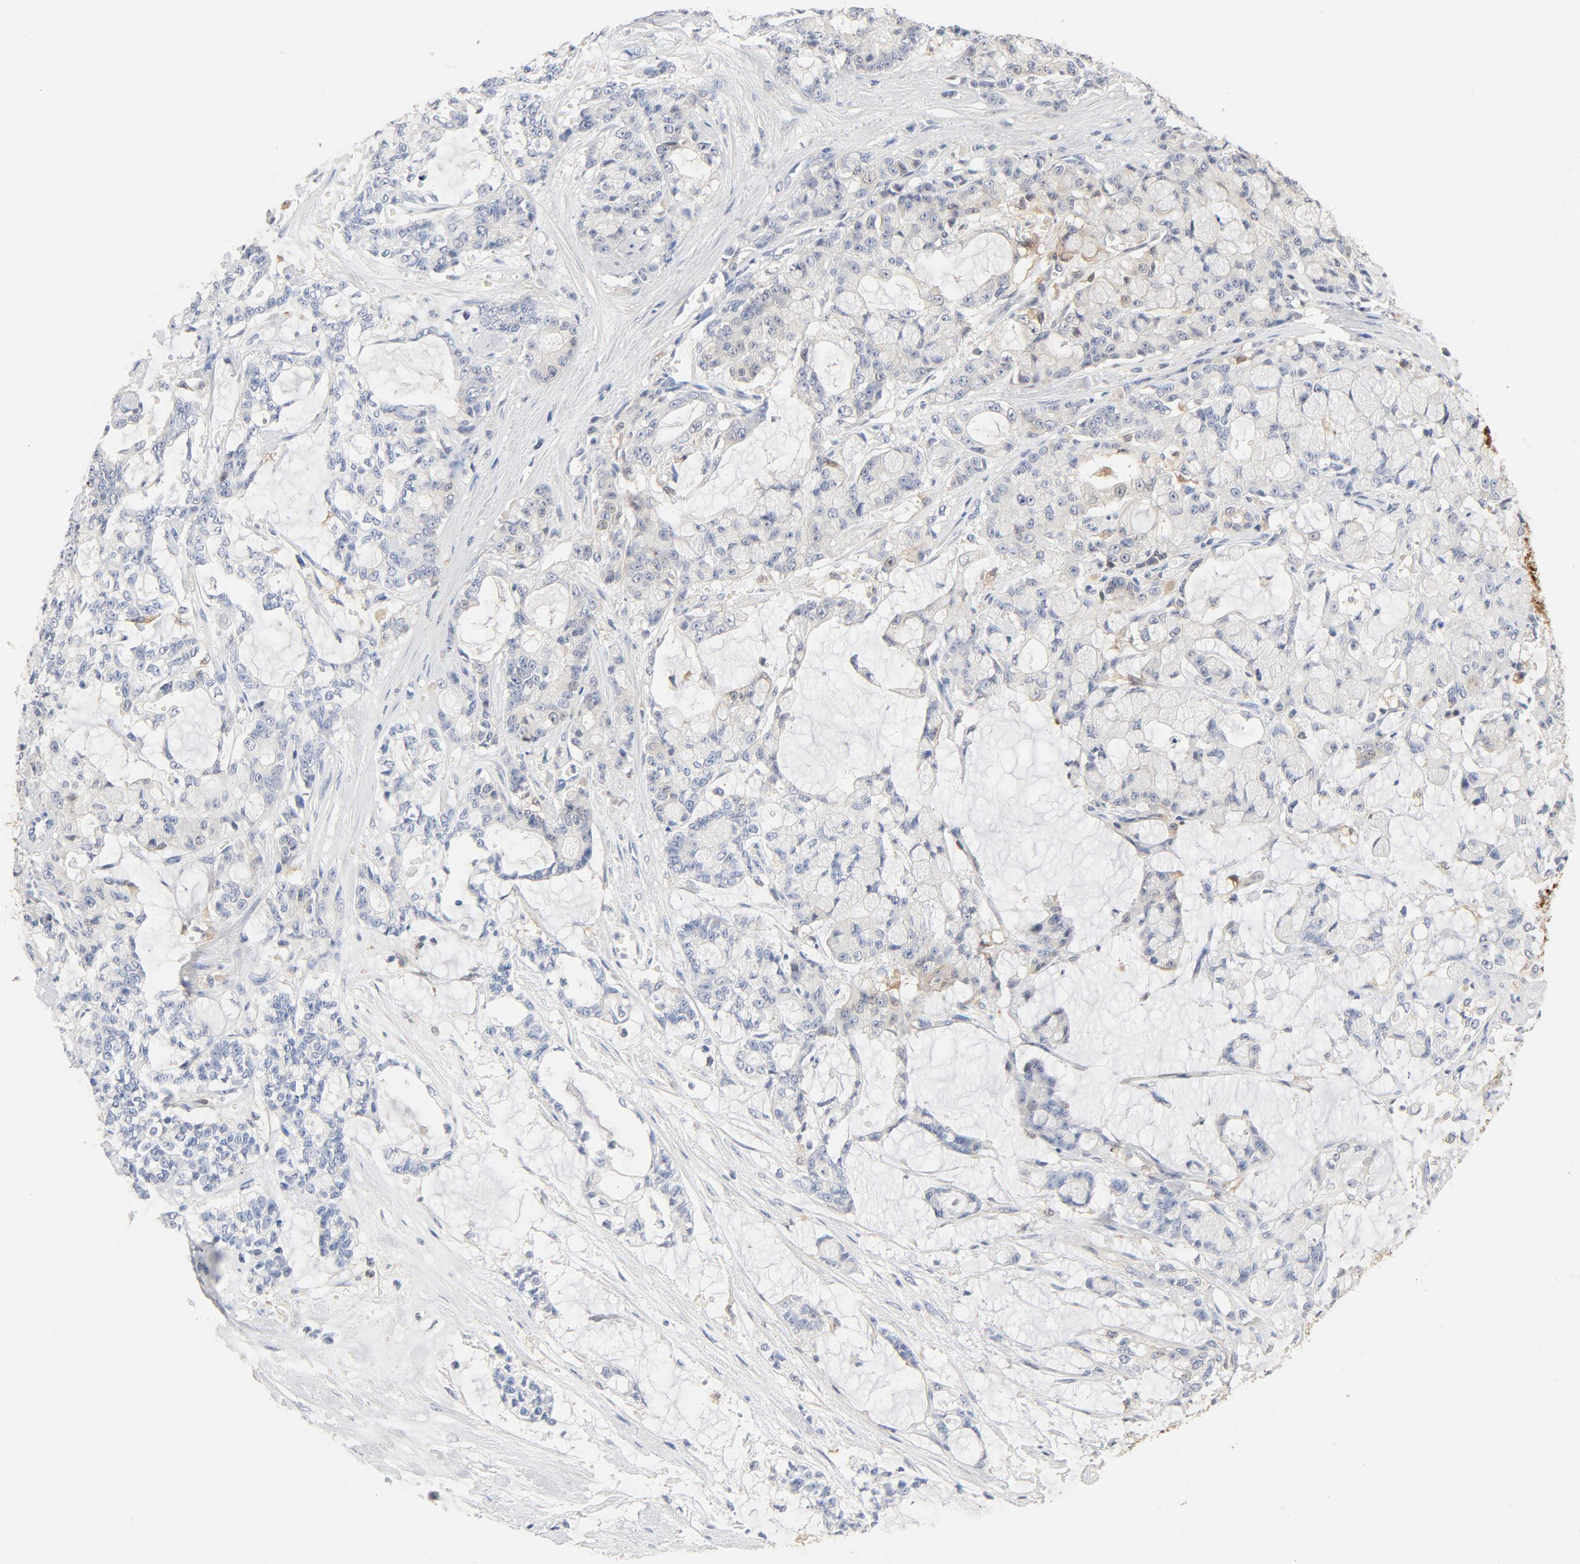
{"staining": {"intensity": "weak", "quantity": "25%-75%", "location": "cytoplasmic/membranous"}, "tissue": "pancreatic cancer", "cell_type": "Tumor cells", "image_type": "cancer", "snomed": [{"axis": "morphology", "description": "Adenocarcinoma, NOS"}, {"axis": "topography", "description": "Pancreas"}], "caption": "This image exhibits immunohistochemistry (IHC) staining of pancreatic cancer (adenocarcinoma), with low weak cytoplasmic/membranous staining in about 25%-75% of tumor cells.", "gene": "STAT1", "patient": {"sex": "female", "age": 73}}